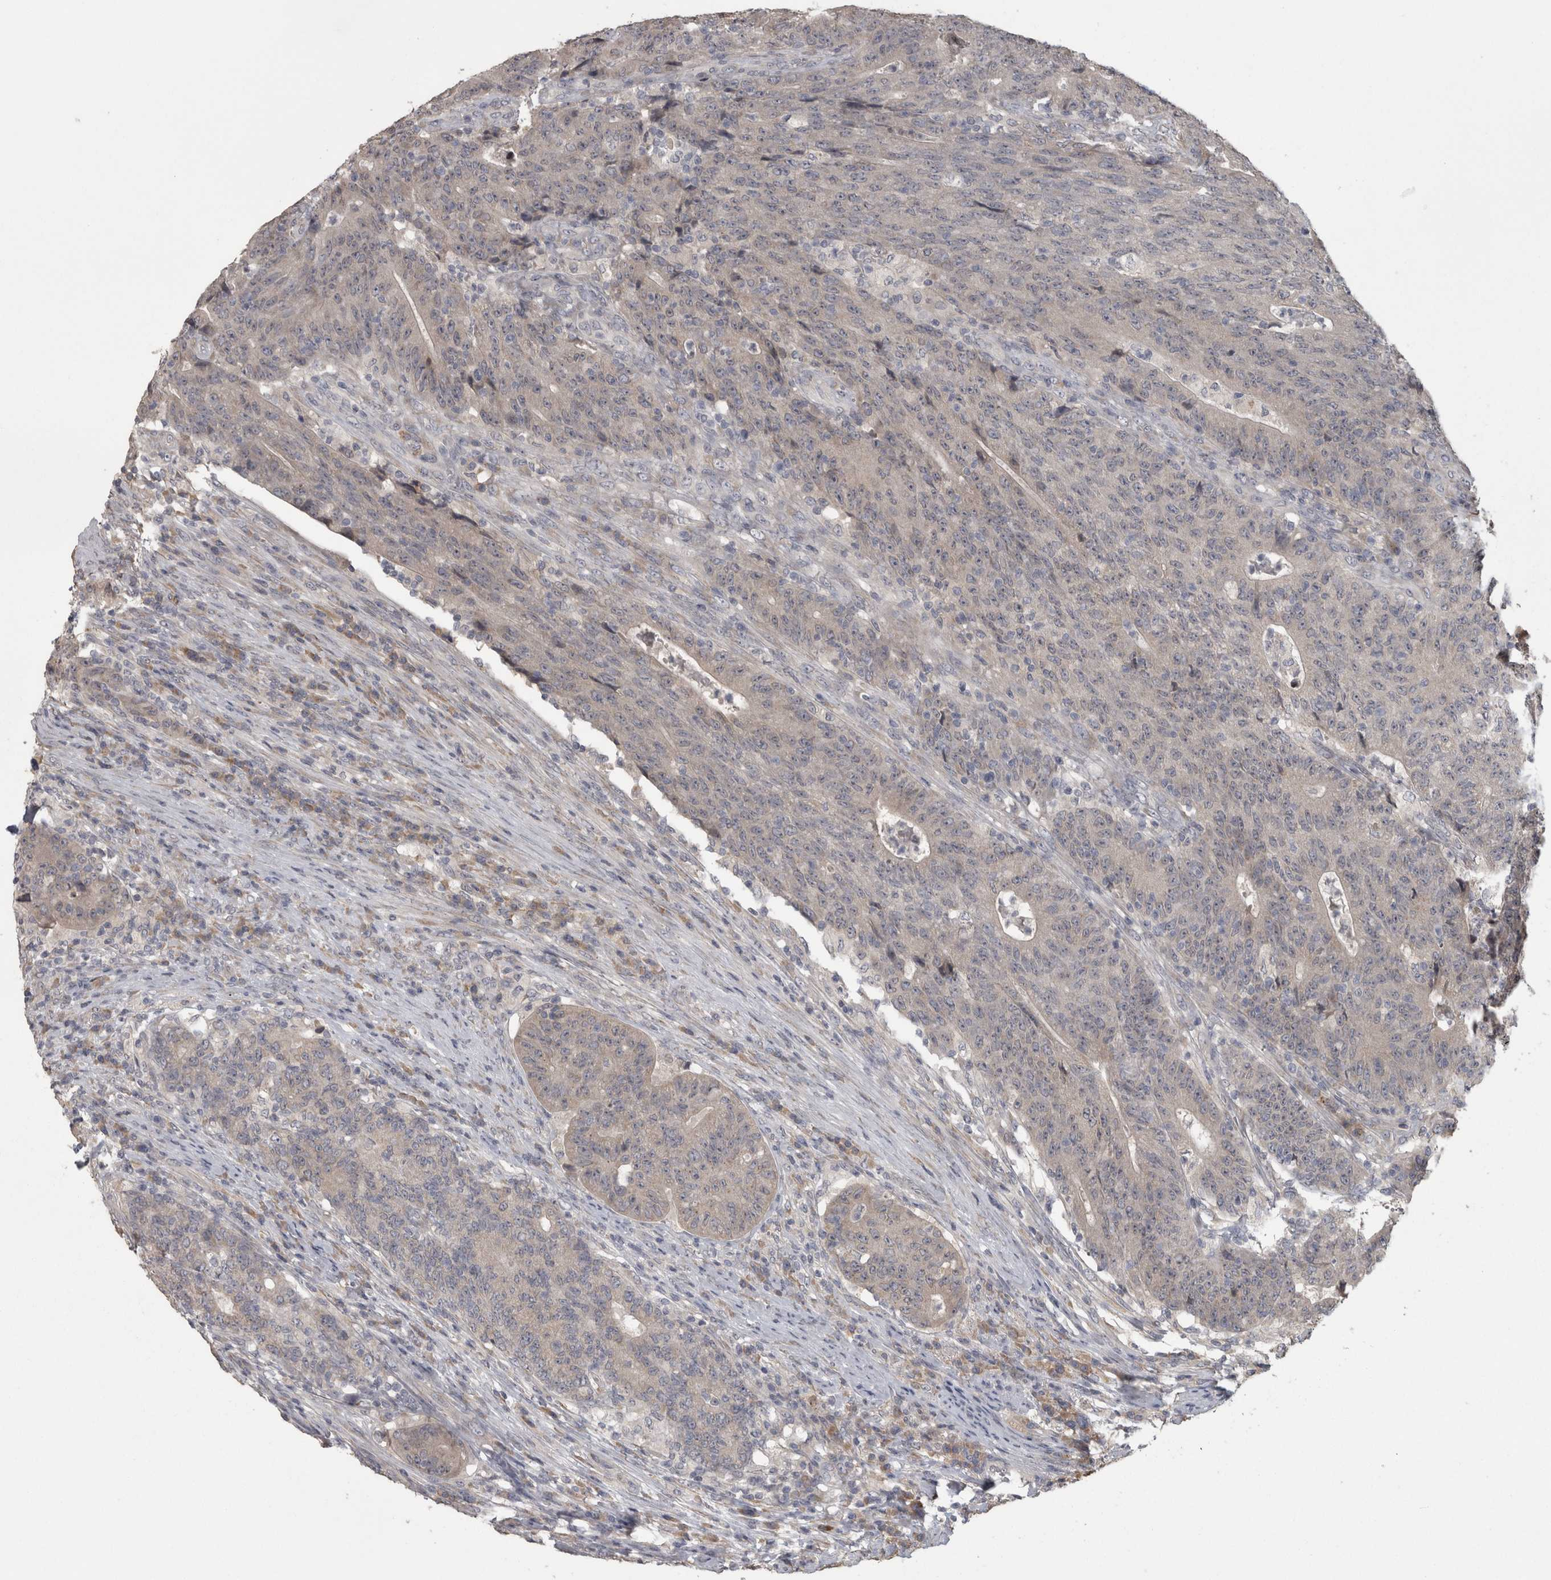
{"staining": {"intensity": "negative", "quantity": "none", "location": "none"}, "tissue": "colorectal cancer", "cell_type": "Tumor cells", "image_type": "cancer", "snomed": [{"axis": "morphology", "description": "Normal tissue, NOS"}, {"axis": "morphology", "description": "Adenocarcinoma, NOS"}, {"axis": "topography", "description": "Colon"}], "caption": "Immunohistochemistry photomicrograph of human colorectal cancer (adenocarcinoma) stained for a protein (brown), which demonstrates no expression in tumor cells.", "gene": "RAB29", "patient": {"sex": "female", "age": 75}}